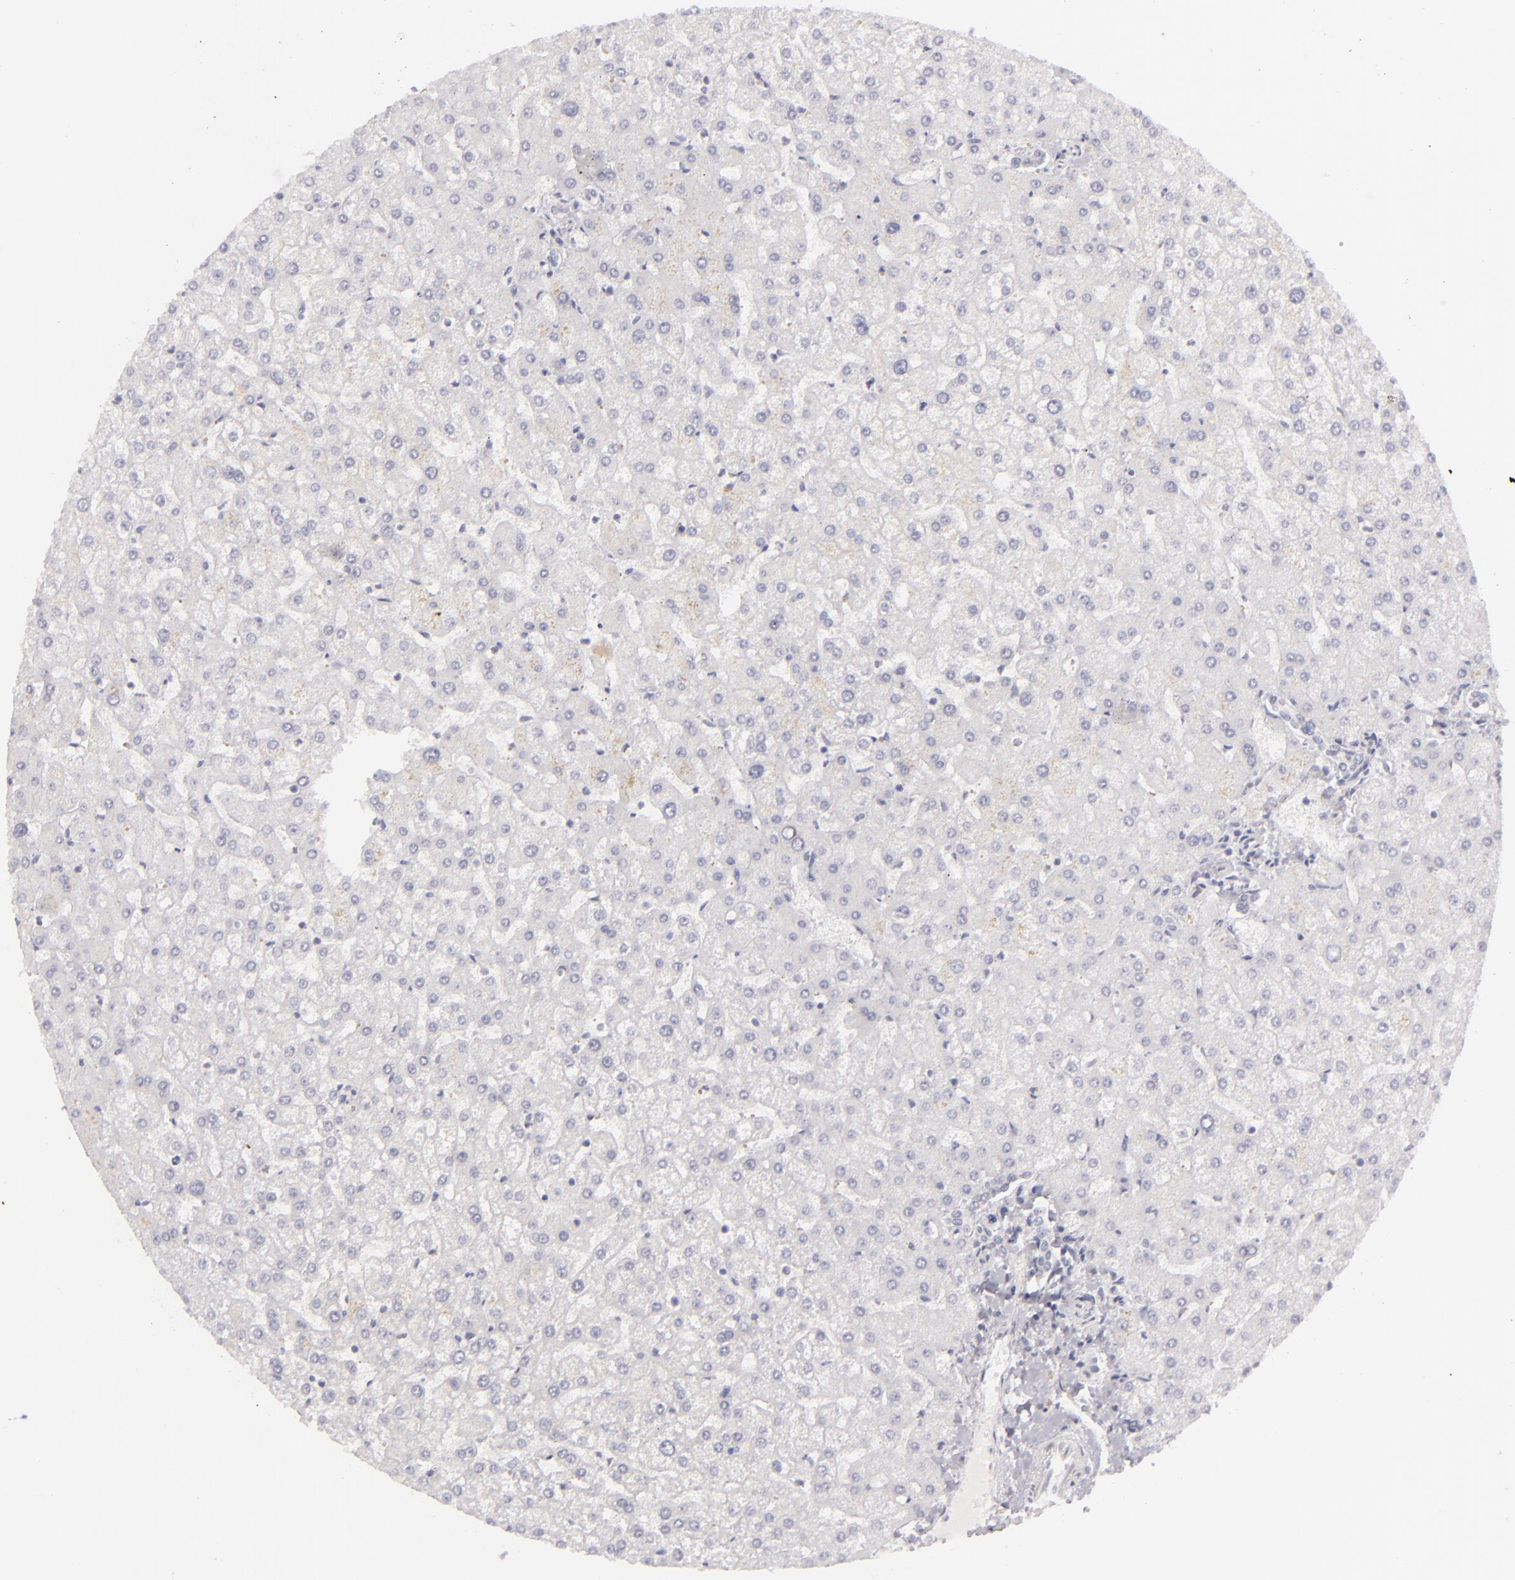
{"staining": {"intensity": "negative", "quantity": "none", "location": "none"}, "tissue": "liver", "cell_type": "Cholangiocytes", "image_type": "normal", "snomed": [{"axis": "morphology", "description": "Normal tissue, NOS"}, {"axis": "topography", "description": "Liver"}], "caption": "Immunohistochemistry of benign human liver exhibits no positivity in cholangiocytes.", "gene": "CDX2", "patient": {"sex": "female", "age": 32}}